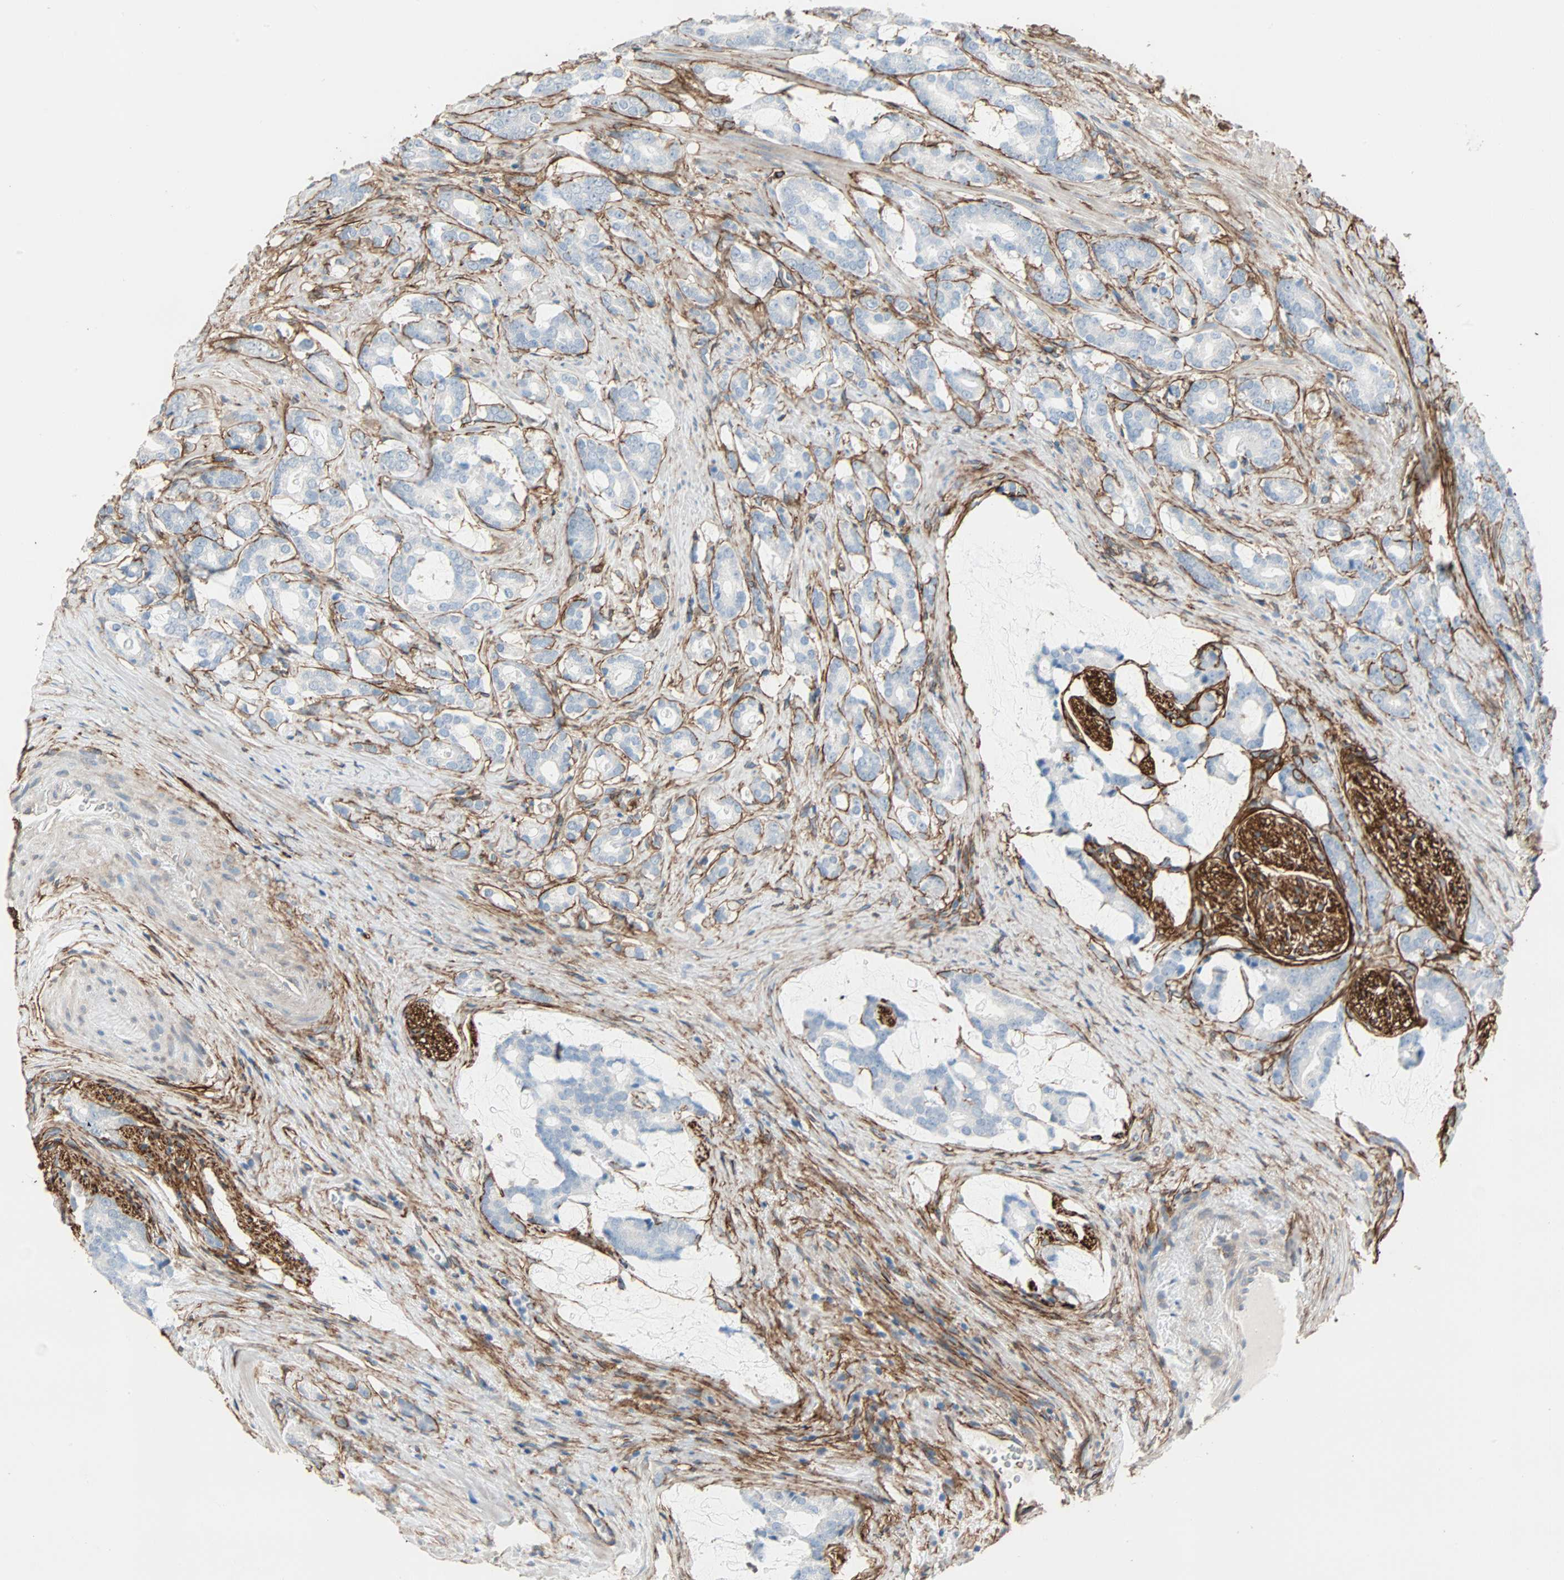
{"staining": {"intensity": "negative", "quantity": "none", "location": "none"}, "tissue": "prostate cancer", "cell_type": "Tumor cells", "image_type": "cancer", "snomed": [{"axis": "morphology", "description": "Adenocarcinoma, Low grade"}, {"axis": "topography", "description": "Prostate"}], "caption": "Immunohistochemical staining of human prostate adenocarcinoma (low-grade) exhibits no significant expression in tumor cells. (Brightfield microscopy of DAB immunohistochemistry (IHC) at high magnification).", "gene": "EPB41L2", "patient": {"sex": "male", "age": 58}}